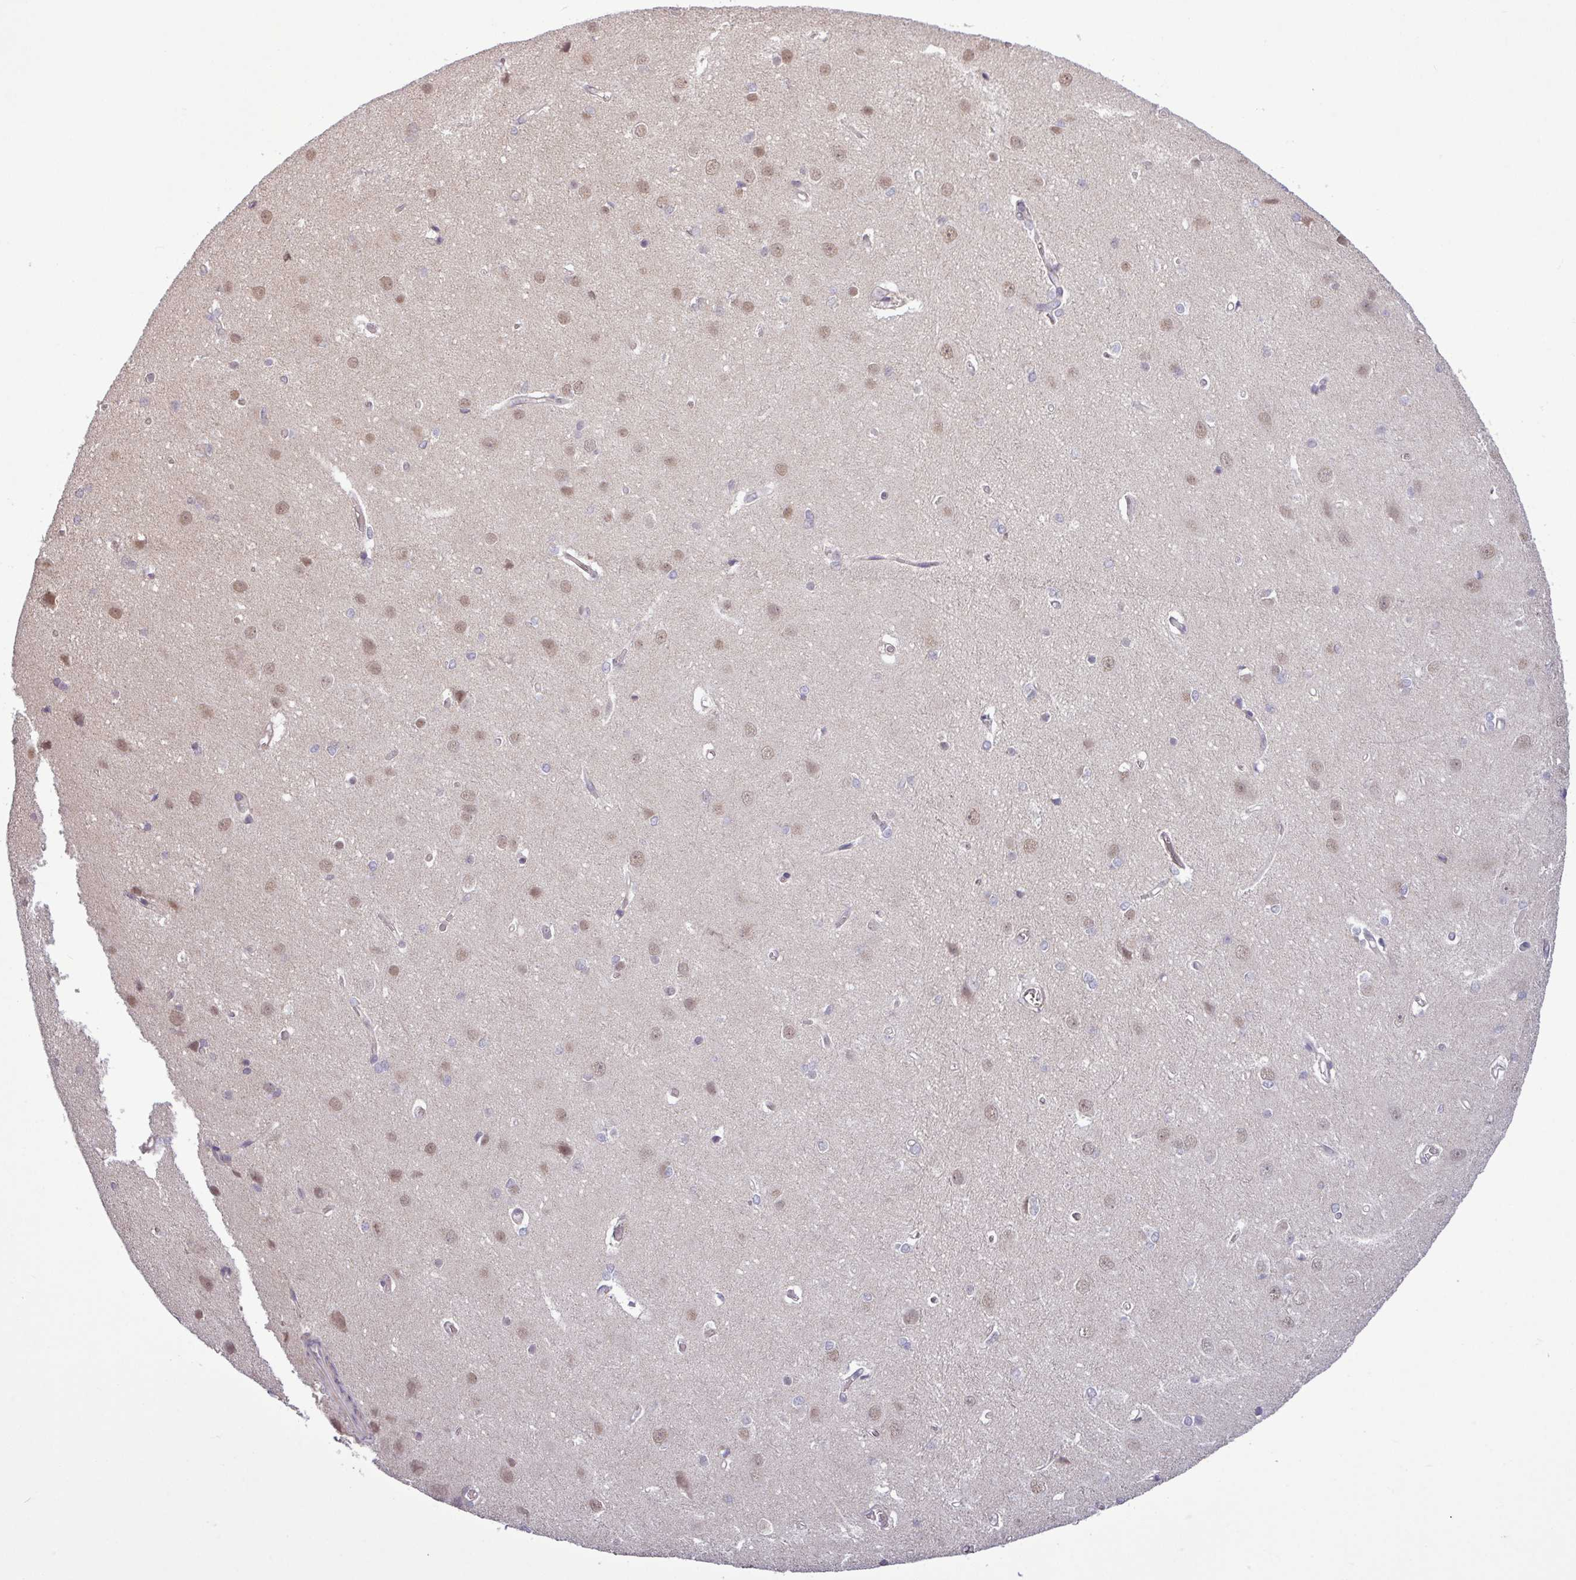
{"staining": {"intensity": "weak", "quantity": "25%-75%", "location": "cytoplasmic/membranous"}, "tissue": "cerebral cortex", "cell_type": "Endothelial cells", "image_type": "normal", "snomed": [{"axis": "morphology", "description": "Normal tissue, NOS"}, {"axis": "topography", "description": "Cerebral cortex"}], "caption": "Weak cytoplasmic/membranous expression for a protein is present in approximately 25%-75% of endothelial cells of unremarkable cerebral cortex using IHC.", "gene": "ZNF217", "patient": {"sex": "male", "age": 37}}